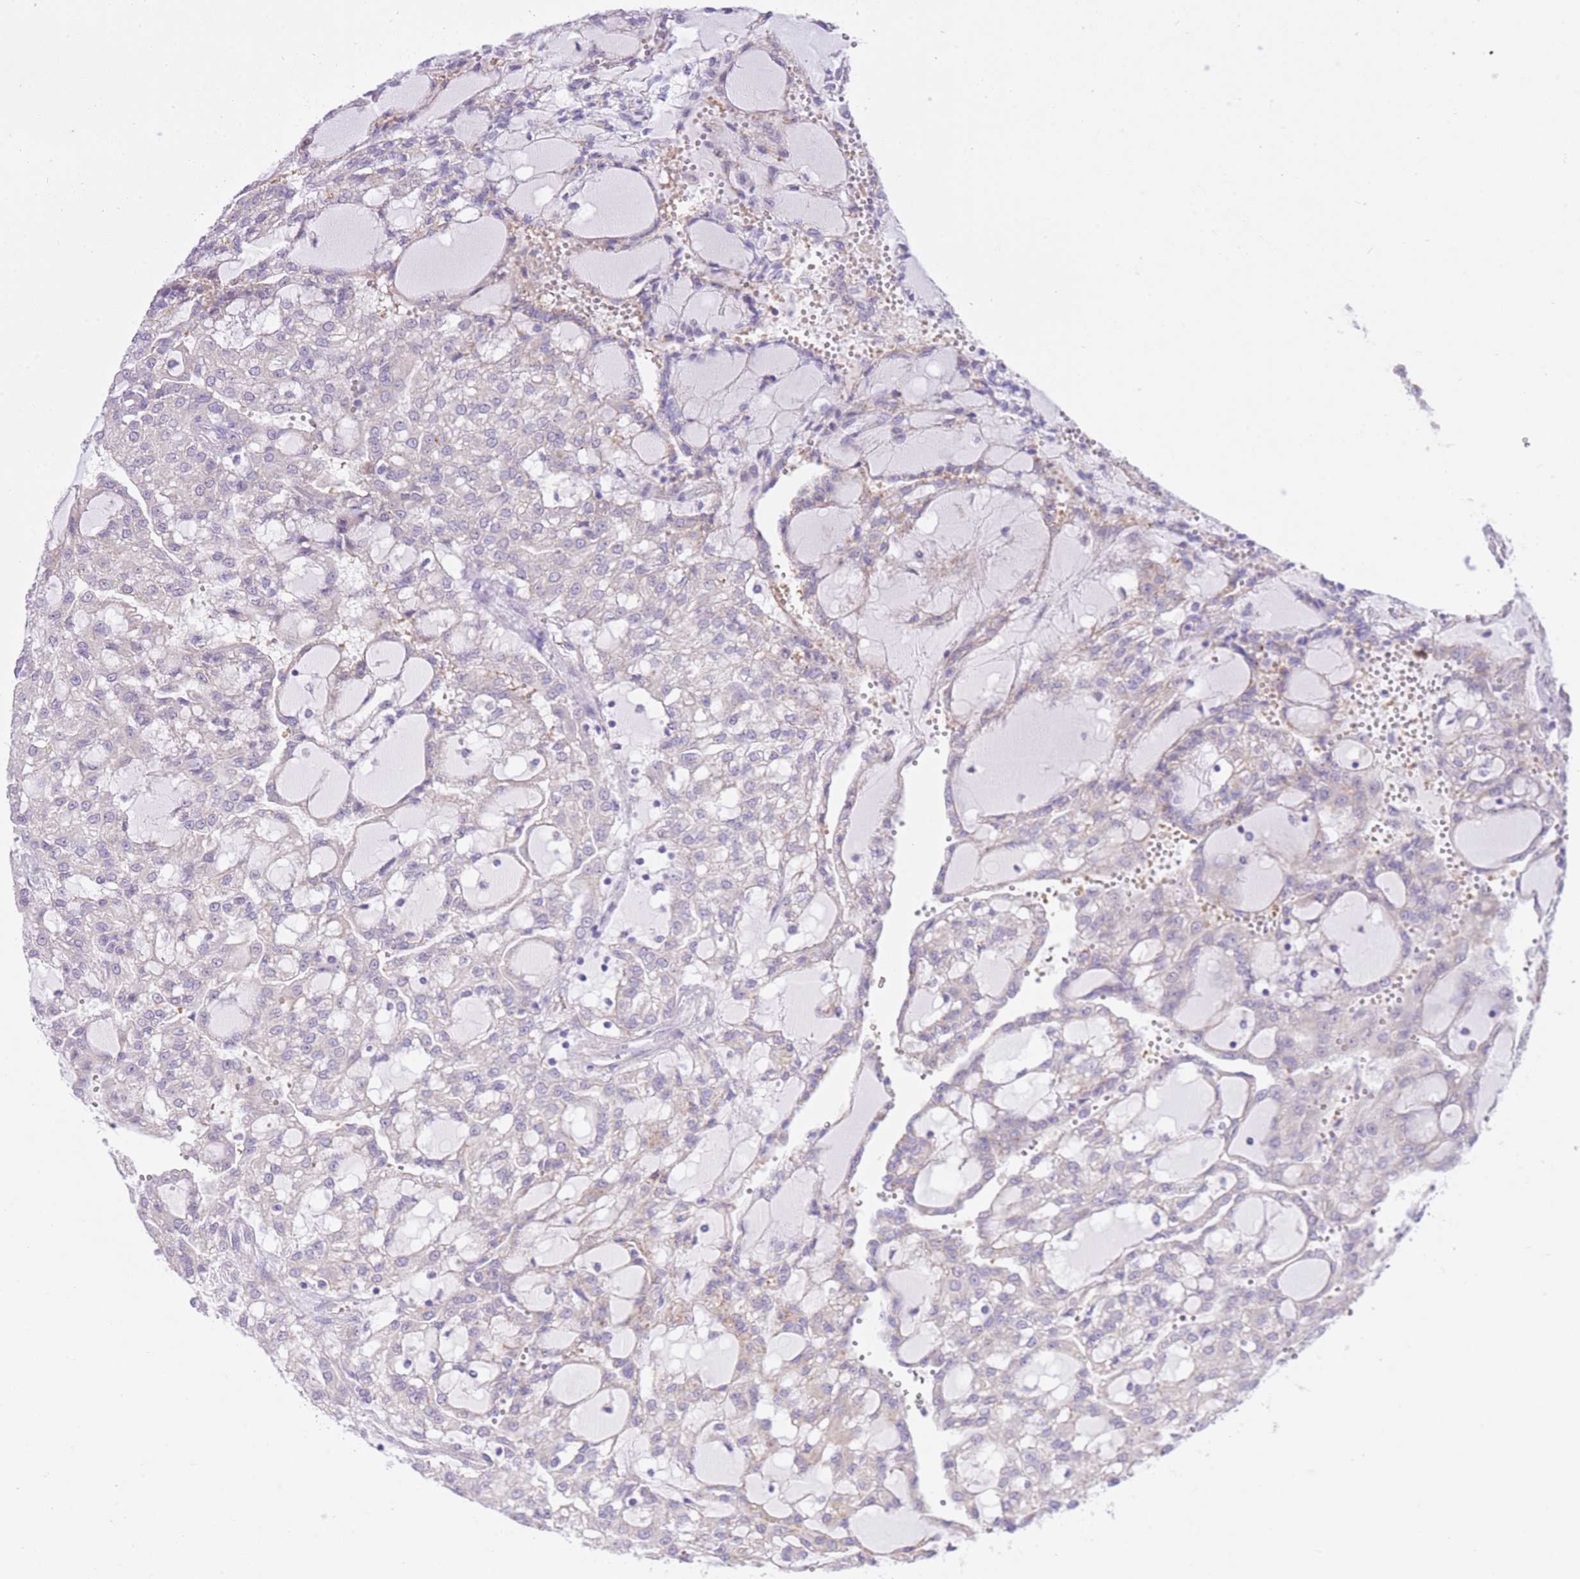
{"staining": {"intensity": "negative", "quantity": "none", "location": "none"}, "tissue": "renal cancer", "cell_type": "Tumor cells", "image_type": "cancer", "snomed": [{"axis": "morphology", "description": "Adenocarcinoma, NOS"}, {"axis": "topography", "description": "Kidney"}], "caption": "There is no significant staining in tumor cells of adenocarcinoma (renal). Brightfield microscopy of immunohistochemistry (IHC) stained with DAB (3,3'-diaminobenzidine) (brown) and hematoxylin (blue), captured at high magnification.", "gene": "MEIOSIN", "patient": {"sex": "male", "age": 63}}